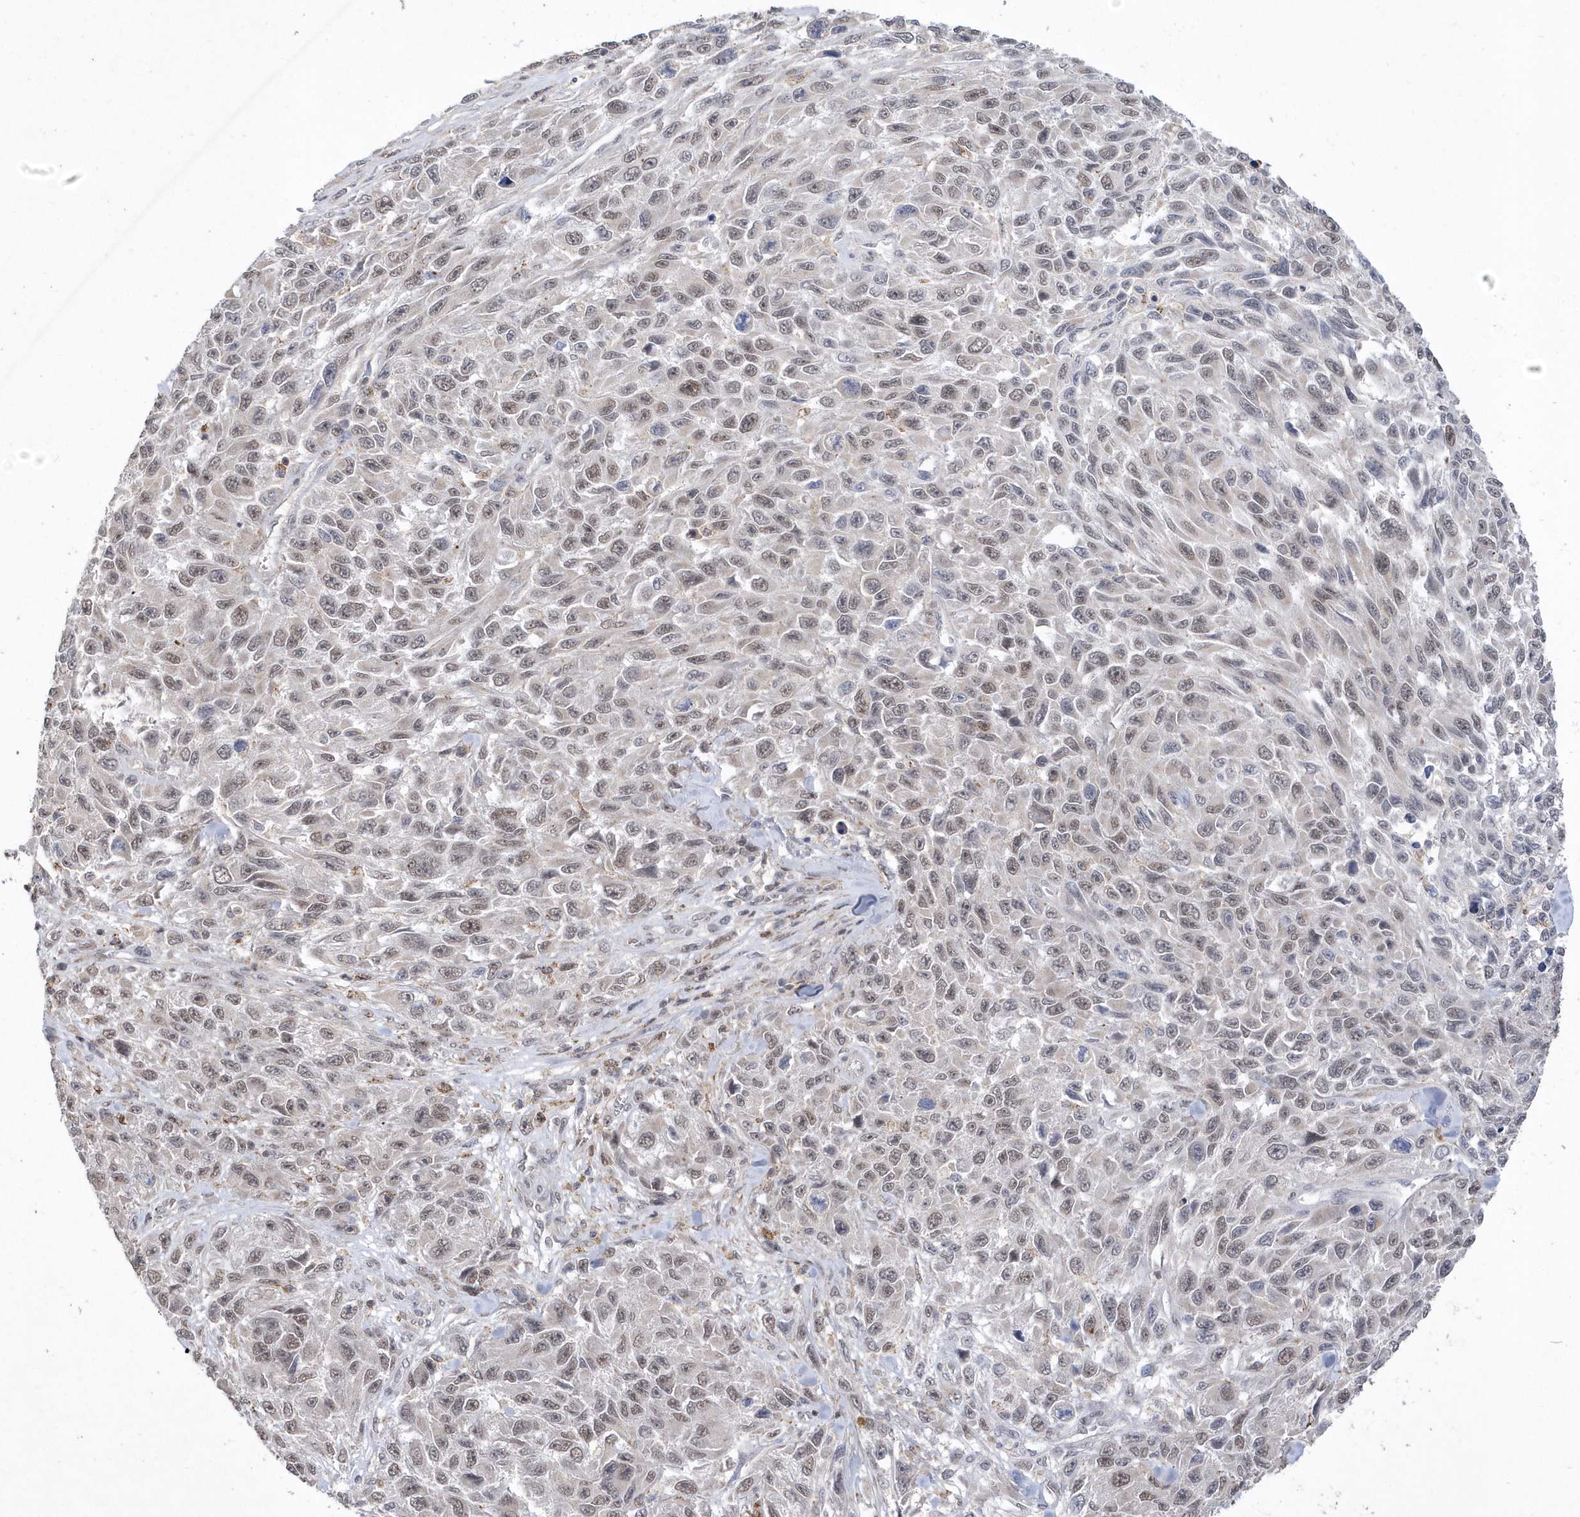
{"staining": {"intensity": "weak", "quantity": ">75%", "location": "nuclear"}, "tissue": "melanoma", "cell_type": "Tumor cells", "image_type": "cancer", "snomed": [{"axis": "morphology", "description": "Malignant melanoma, NOS"}, {"axis": "topography", "description": "Skin"}], "caption": "This micrograph displays immunohistochemistry (IHC) staining of malignant melanoma, with low weak nuclear staining in about >75% of tumor cells.", "gene": "BOD1L1", "patient": {"sex": "female", "age": 96}}